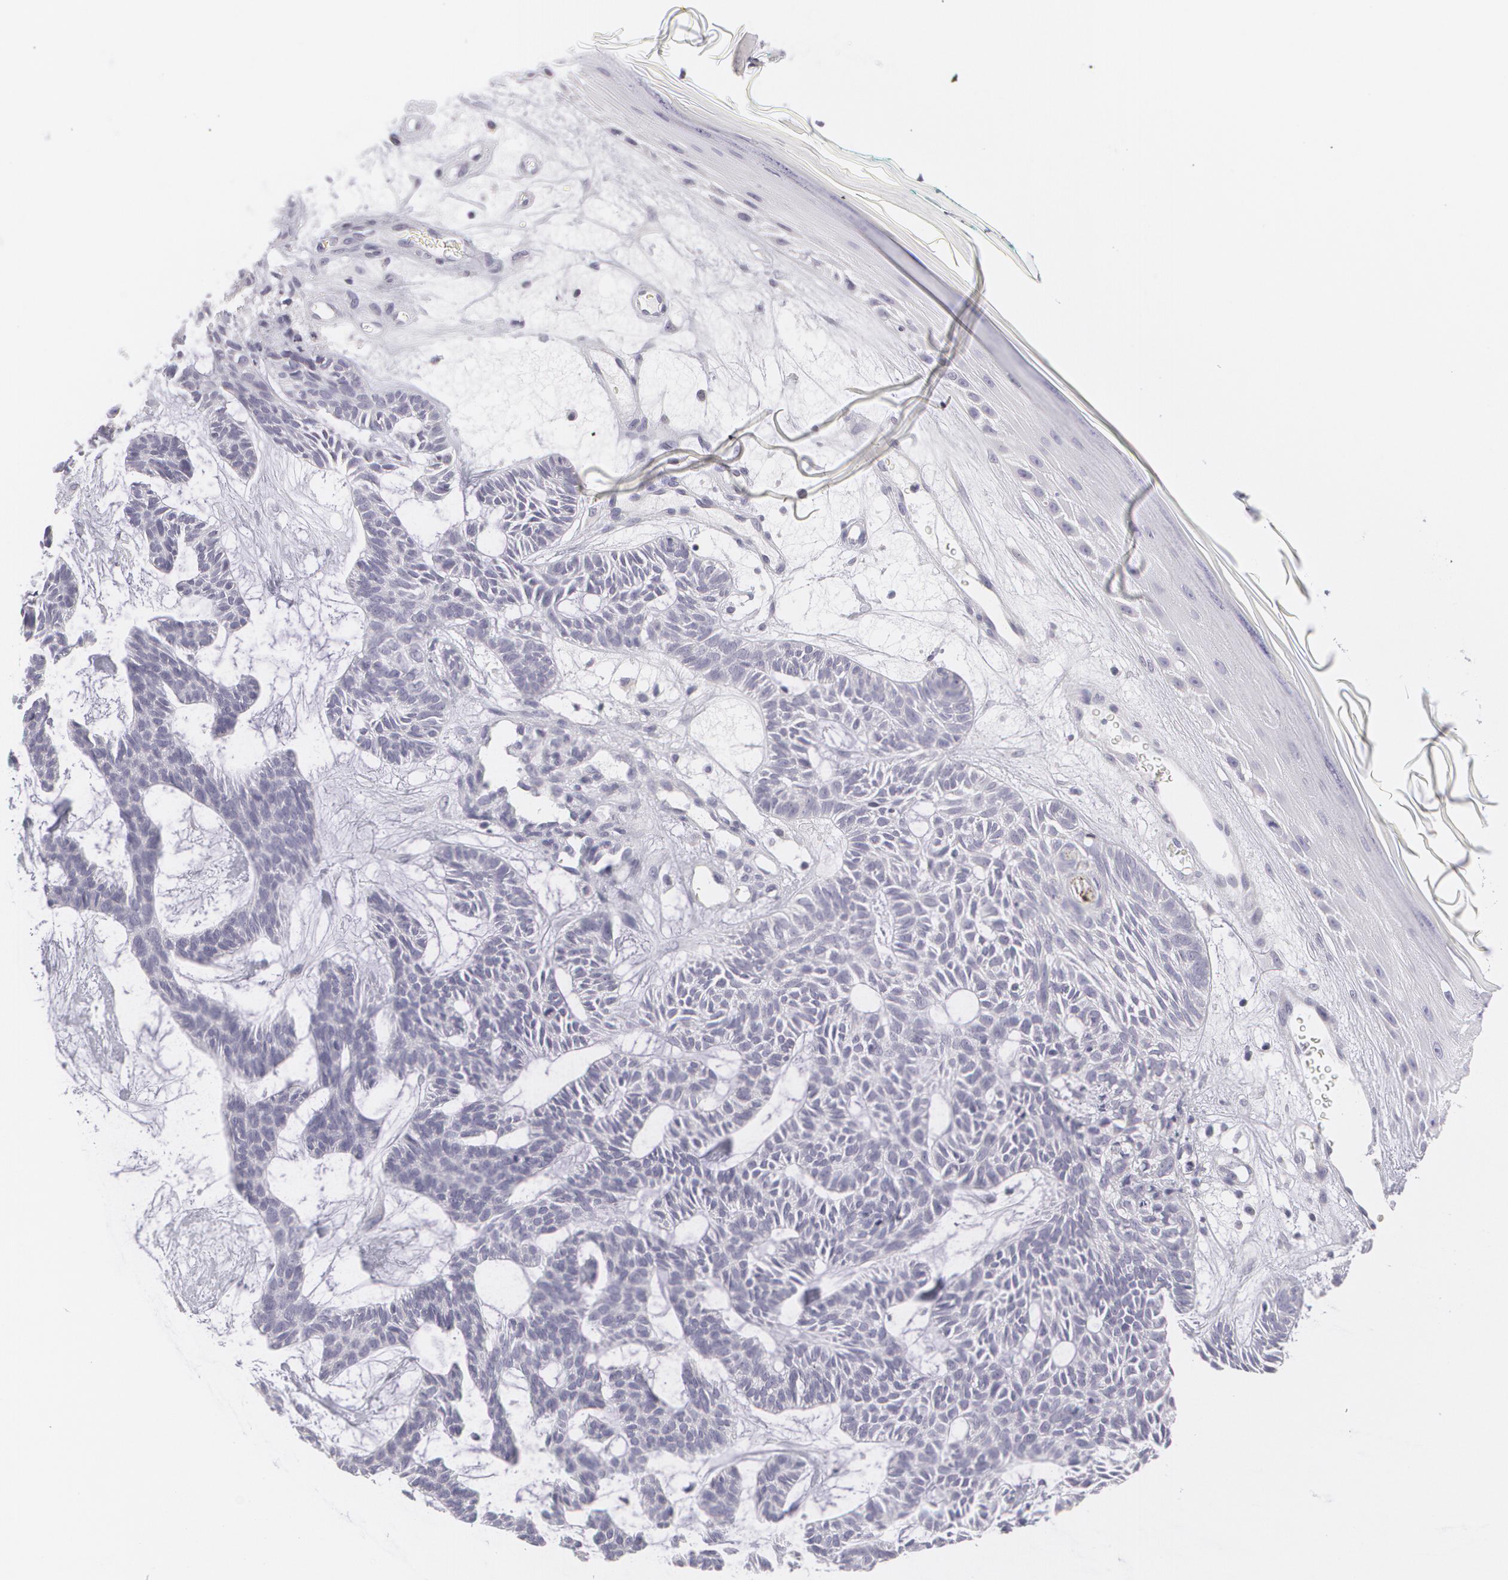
{"staining": {"intensity": "negative", "quantity": "none", "location": "none"}, "tissue": "skin cancer", "cell_type": "Tumor cells", "image_type": "cancer", "snomed": [{"axis": "morphology", "description": "Basal cell carcinoma"}, {"axis": "topography", "description": "Skin"}], "caption": "A histopathology image of basal cell carcinoma (skin) stained for a protein displays no brown staining in tumor cells.", "gene": "MBNL3", "patient": {"sex": "male", "age": 75}}